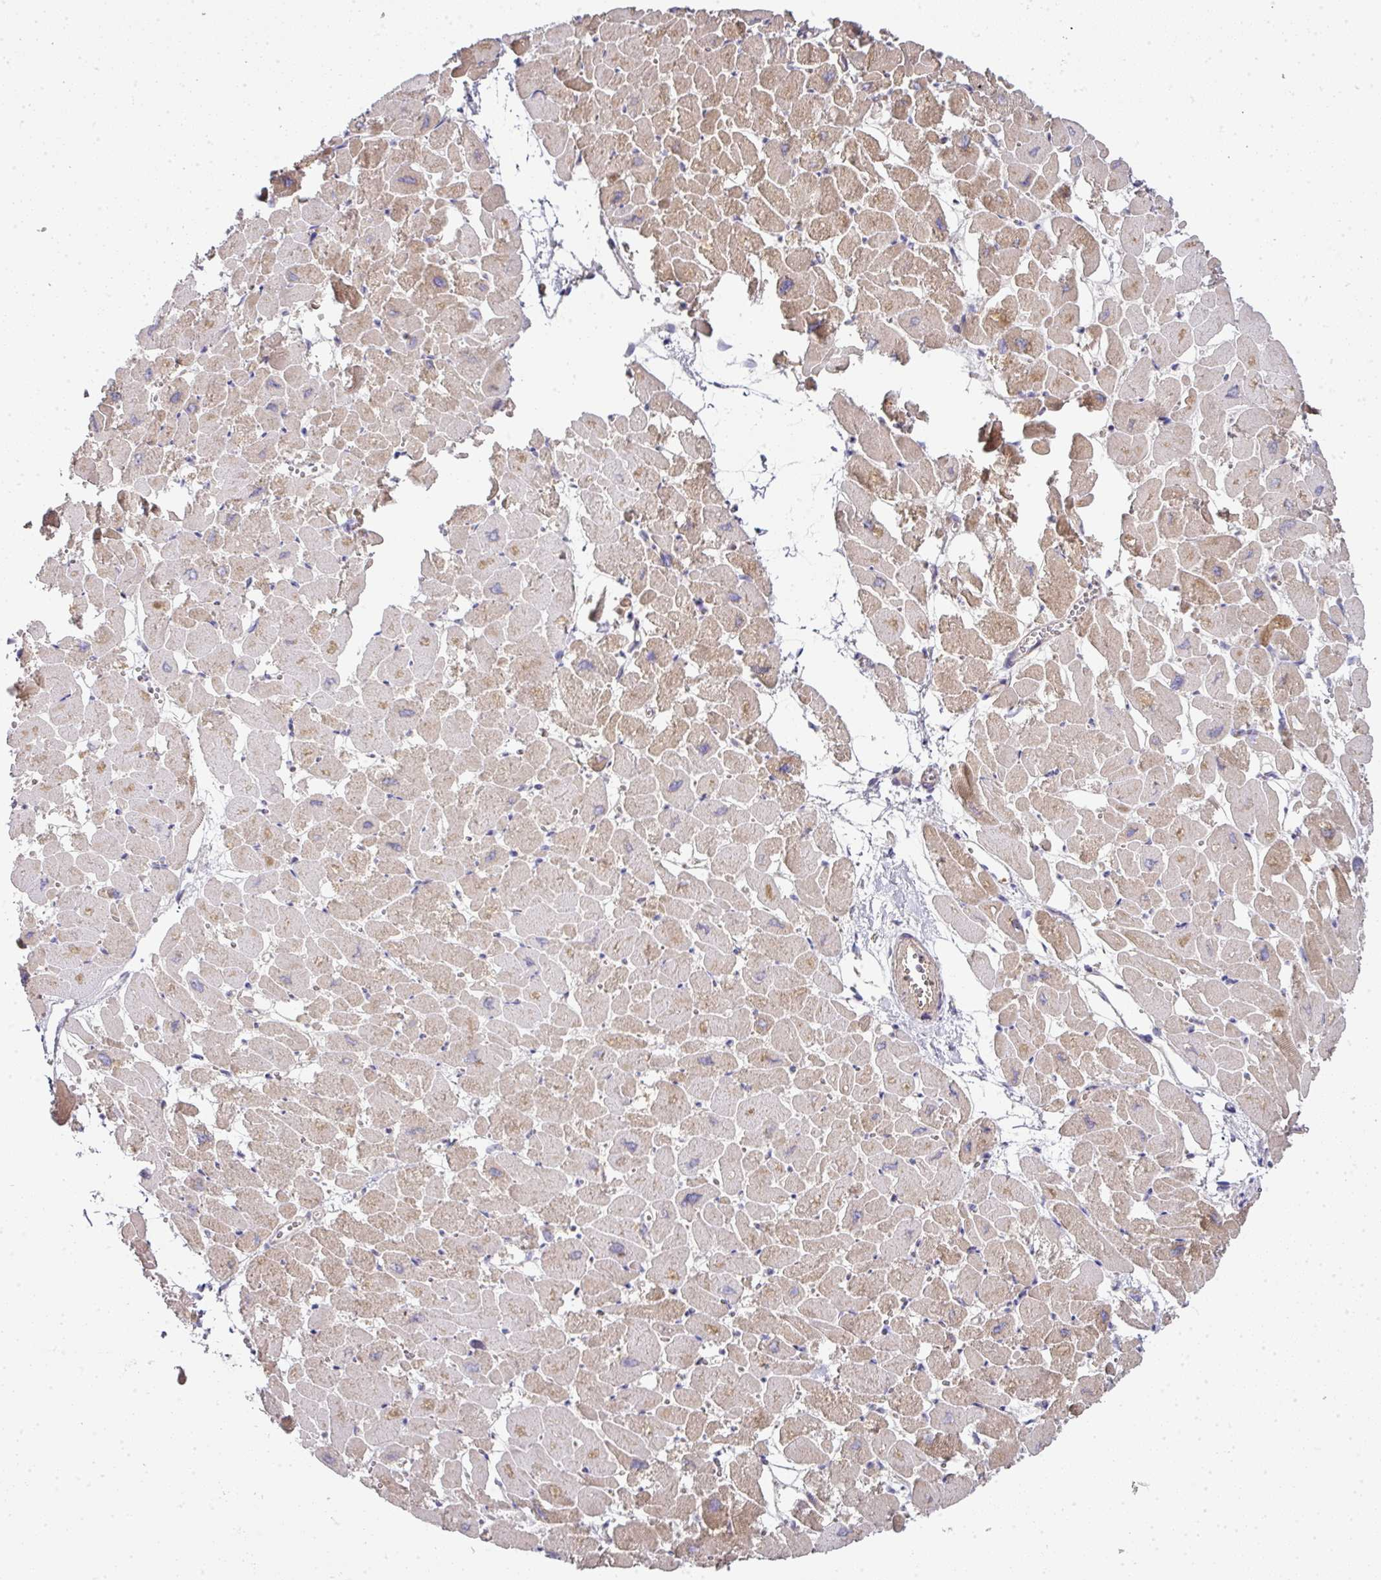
{"staining": {"intensity": "moderate", "quantity": ">75%", "location": "cytoplasmic/membranous"}, "tissue": "heart muscle", "cell_type": "Cardiomyocytes", "image_type": "normal", "snomed": [{"axis": "morphology", "description": "Normal tissue, NOS"}, {"axis": "topography", "description": "Heart"}], "caption": "Heart muscle stained with immunohistochemistry (IHC) exhibits moderate cytoplasmic/membranous expression in approximately >75% of cardiomyocytes.", "gene": "STK35", "patient": {"sex": "male", "age": 54}}